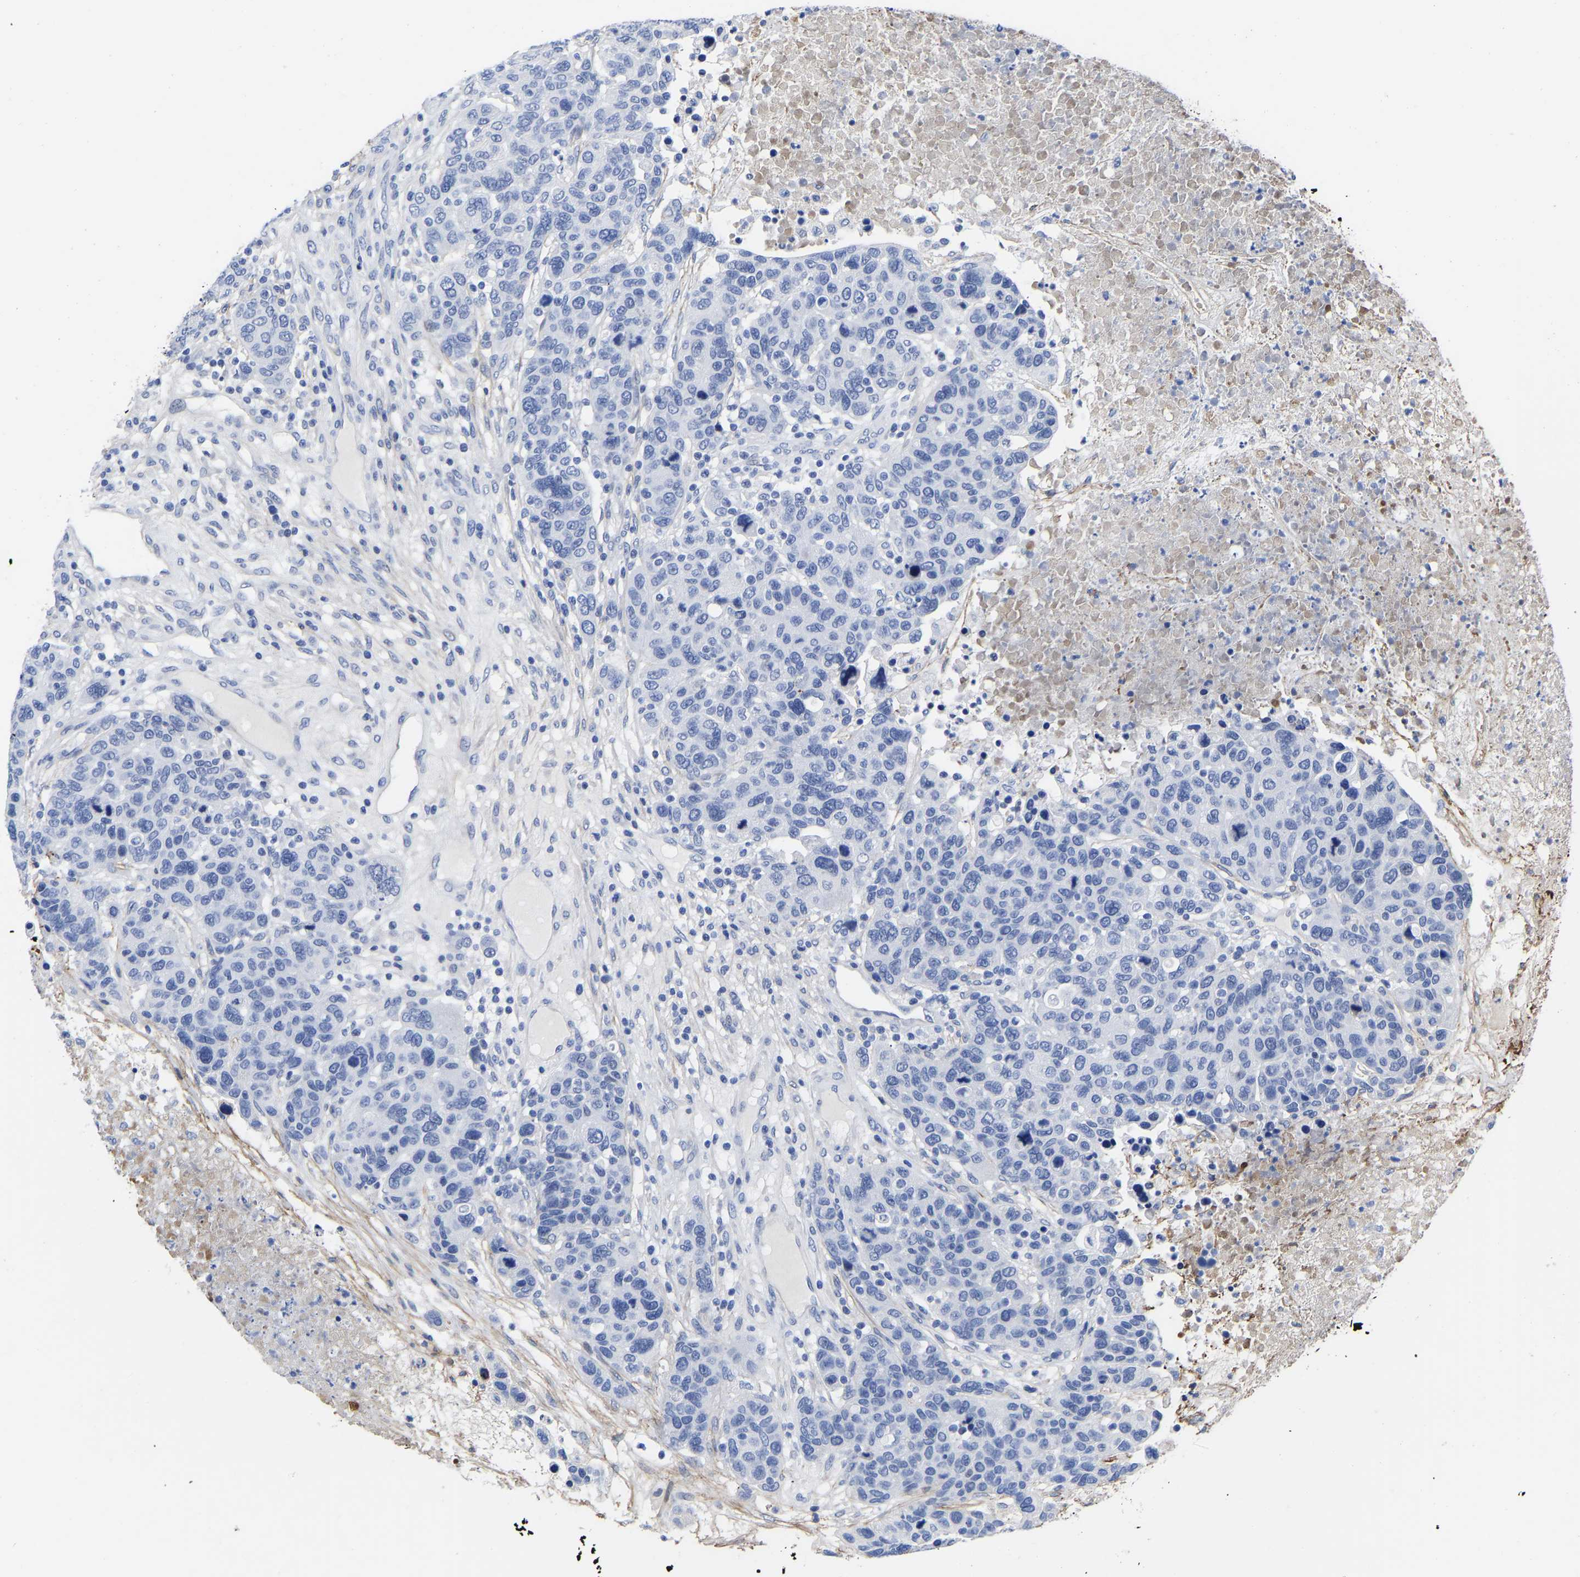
{"staining": {"intensity": "negative", "quantity": "none", "location": "none"}, "tissue": "breast cancer", "cell_type": "Tumor cells", "image_type": "cancer", "snomed": [{"axis": "morphology", "description": "Duct carcinoma"}, {"axis": "topography", "description": "Breast"}], "caption": "Immunohistochemical staining of breast invasive ductal carcinoma shows no significant positivity in tumor cells.", "gene": "GPA33", "patient": {"sex": "female", "age": 37}}